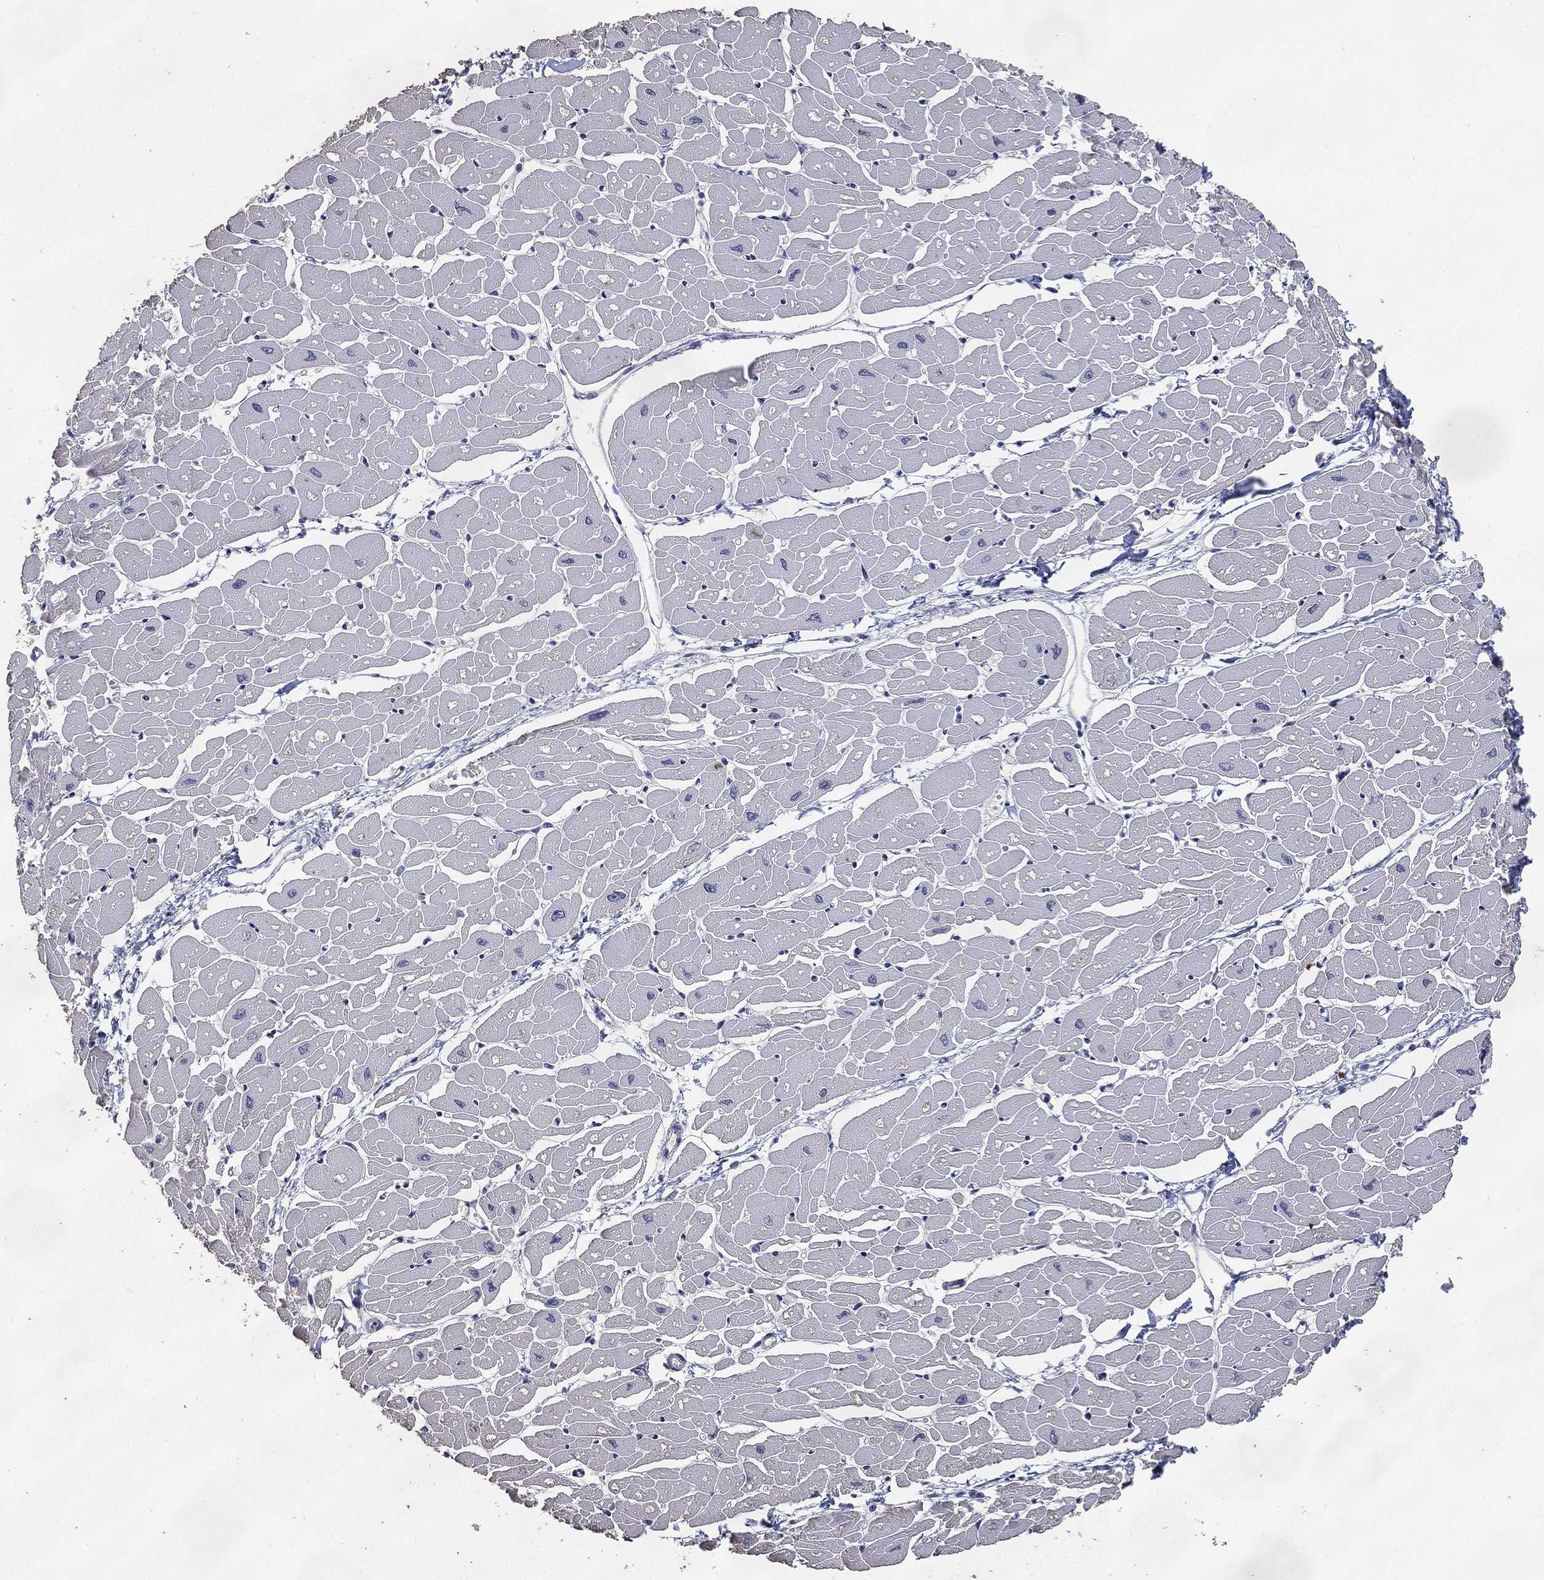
{"staining": {"intensity": "negative", "quantity": "none", "location": "none"}, "tissue": "heart muscle", "cell_type": "Cardiomyocytes", "image_type": "normal", "snomed": [{"axis": "morphology", "description": "Normal tissue, NOS"}, {"axis": "topography", "description": "Heart"}], "caption": "The micrograph shows no staining of cardiomyocytes in unremarkable heart muscle.", "gene": "DSG1", "patient": {"sex": "male", "age": 57}}